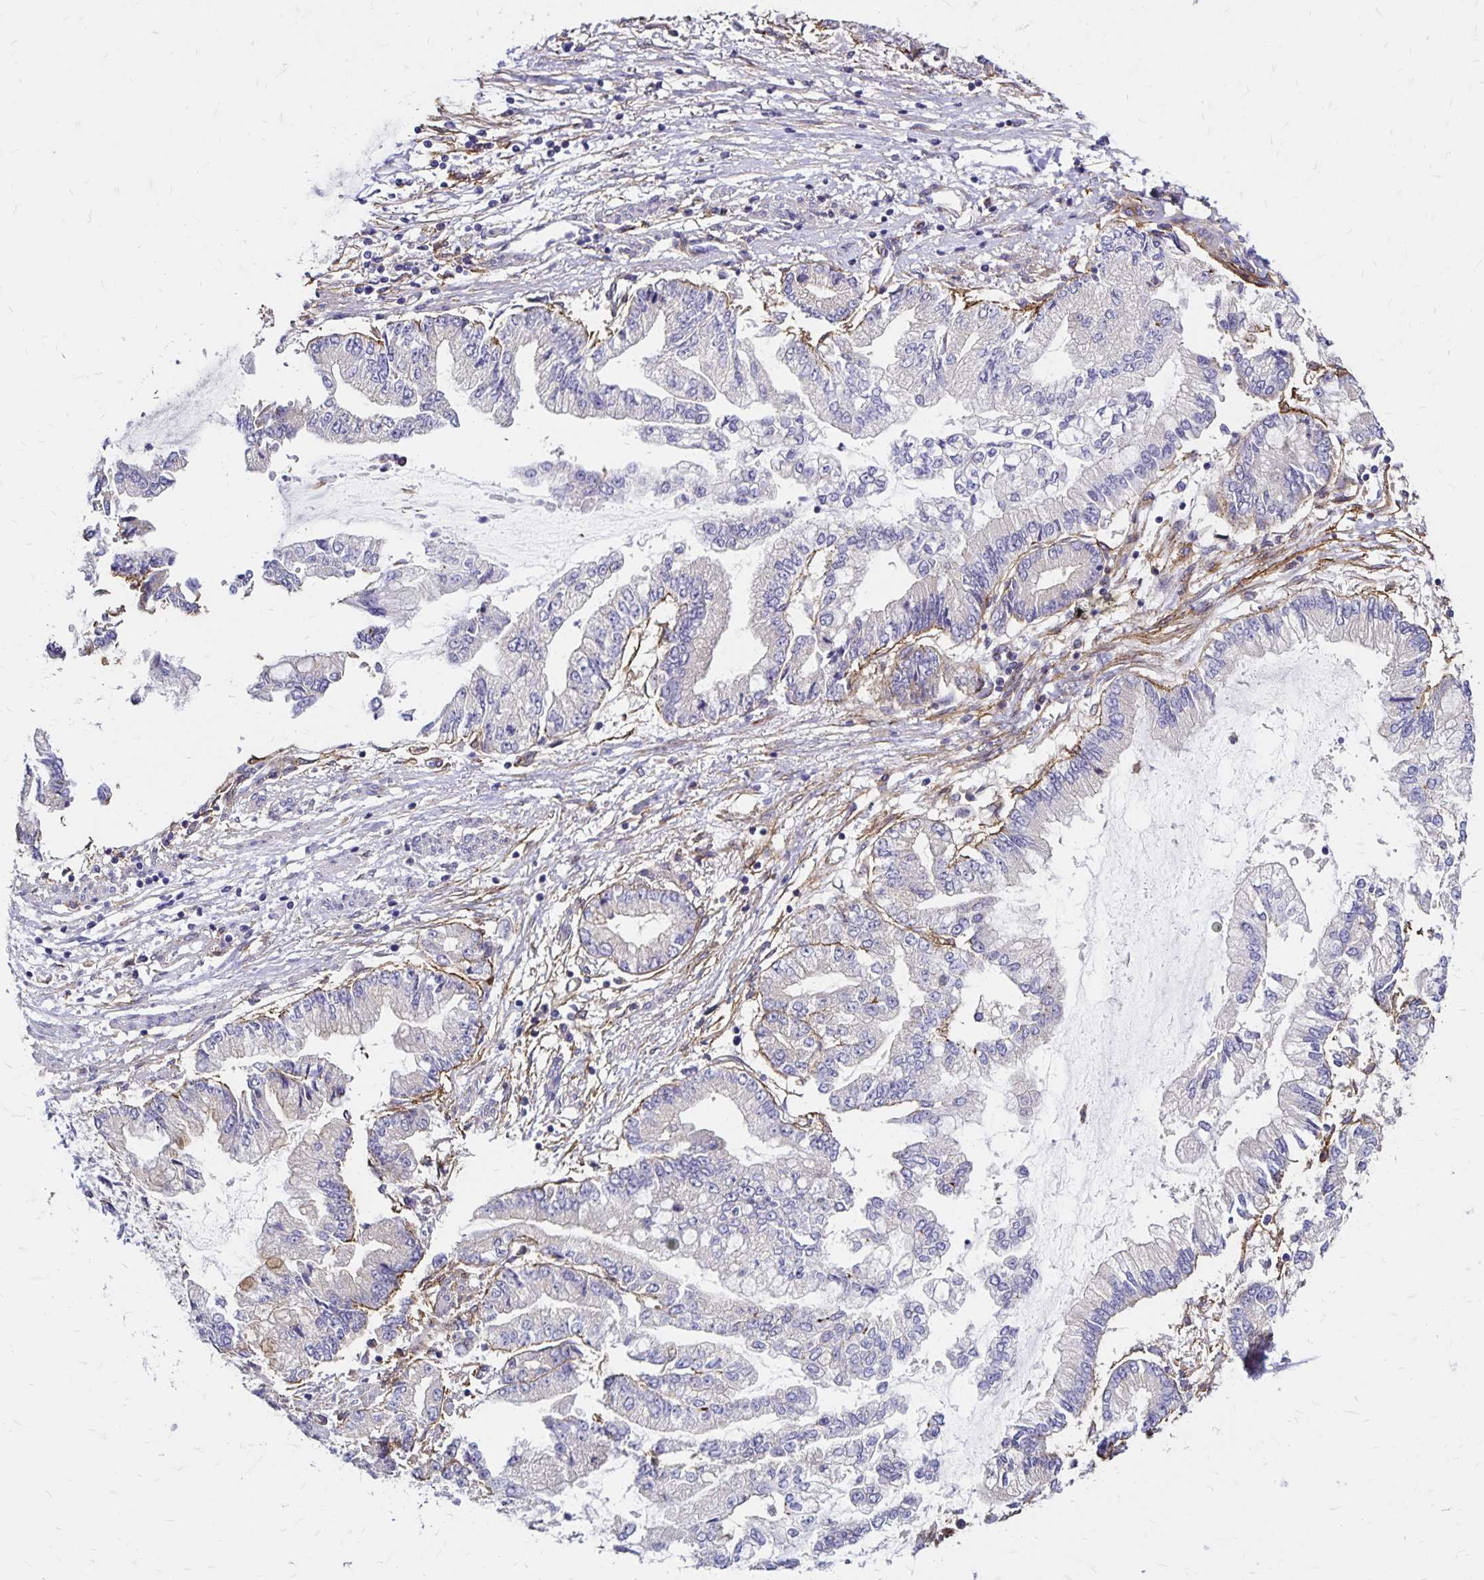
{"staining": {"intensity": "negative", "quantity": "none", "location": "none"}, "tissue": "stomach cancer", "cell_type": "Tumor cells", "image_type": "cancer", "snomed": [{"axis": "morphology", "description": "Adenocarcinoma, NOS"}, {"axis": "topography", "description": "Stomach, upper"}], "caption": "The histopathology image shows no significant positivity in tumor cells of stomach cancer (adenocarcinoma).", "gene": "TNS3", "patient": {"sex": "female", "age": 74}}